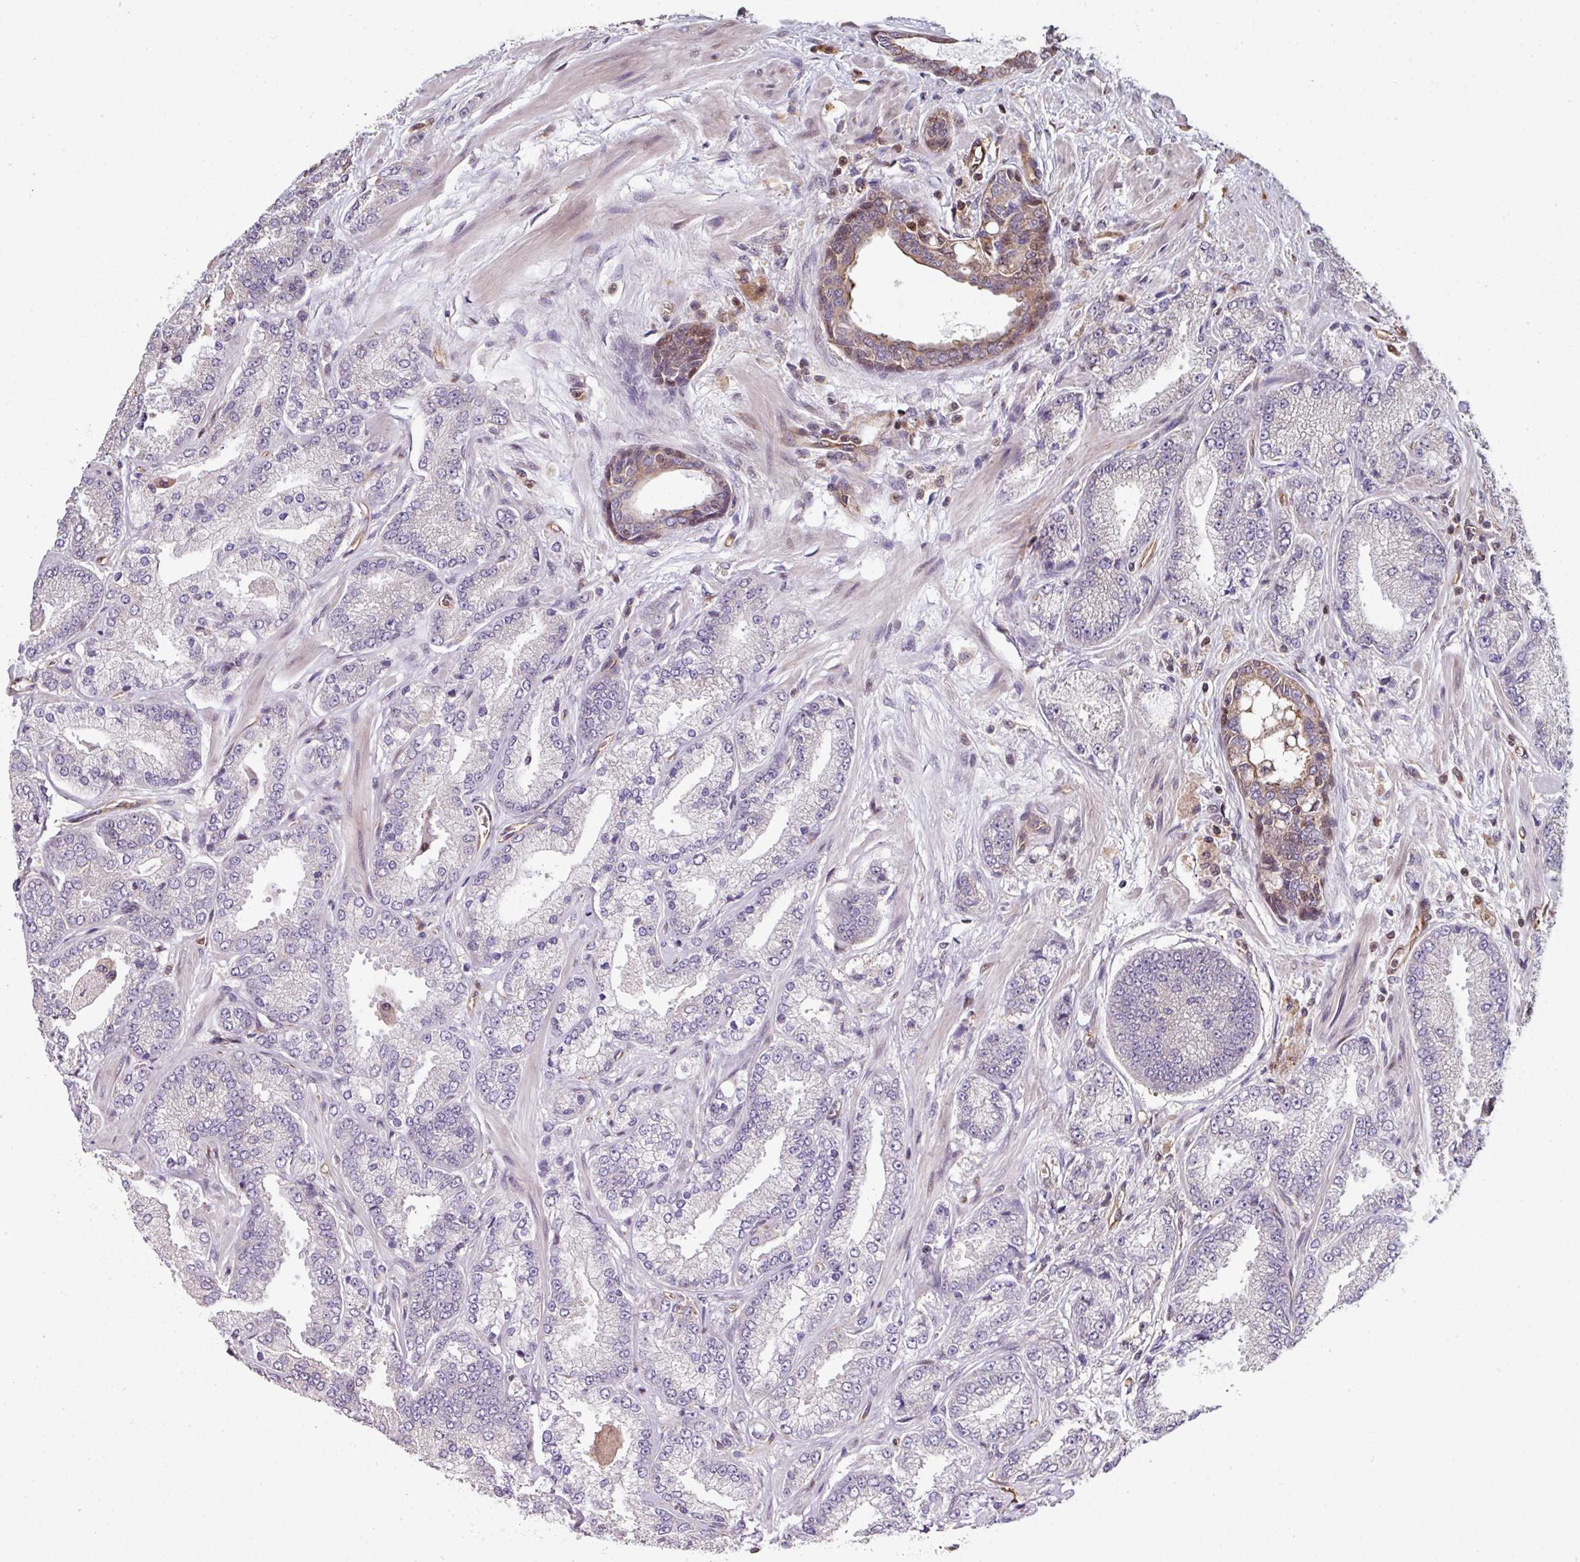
{"staining": {"intensity": "negative", "quantity": "none", "location": "none"}, "tissue": "prostate cancer", "cell_type": "Tumor cells", "image_type": "cancer", "snomed": [{"axis": "morphology", "description": "Adenocarcinoma, High grade"}, {"axis": "topography", "description": "Prostate"}], "caption": "Immunohistochemical staining of human prostate high-grade adenocarcinoma reveals no significant staining in tumor cells.", "gene": "ANO9", "patient": {"sex": "male", "age": 68}}